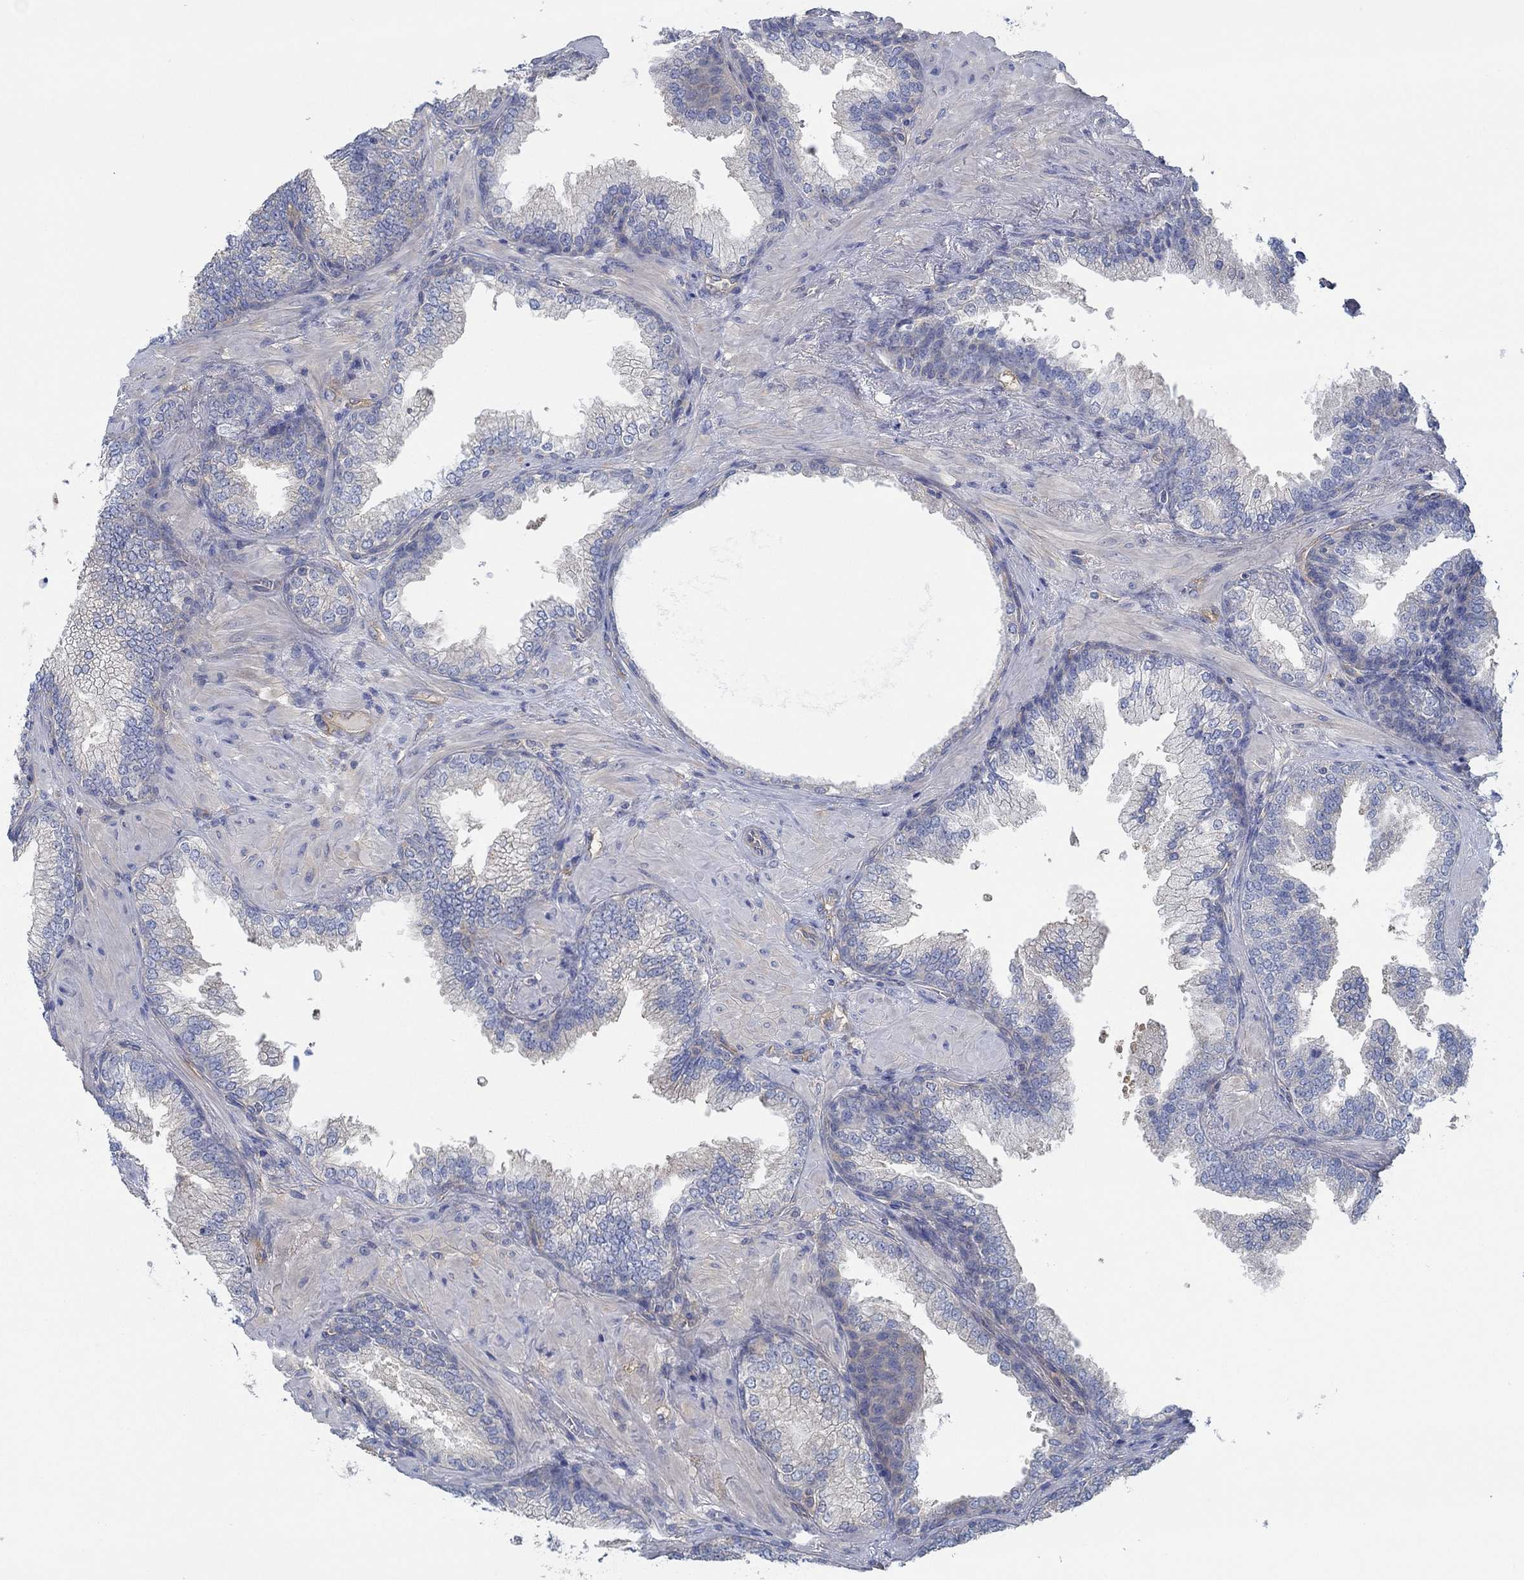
{"staining": {"intensity": "negative", "quantity": "none", "location": "none"}, "tissue": "prostate cancer", "cell_type": "Tumor cells", "image_type": "cancer", "snomed": [{"axis": "morphology", "description": "Adenocarcinoma, Low grade"}, {"axis": "topography", "description": "Prostate"}], "caption": "IHC micrograph of prostate cancer (adenocarcinoma (low-grade)) stained for a protein (brown), which reveals no staining in tumor cells. The staining is performed using DAB (3,3'-diaminobenzidine) brown chromogen with nuclei counter-stained in using hematoxylin.", "gene": "SPAG9", "patient": {"sex": "male", "age": 68}}